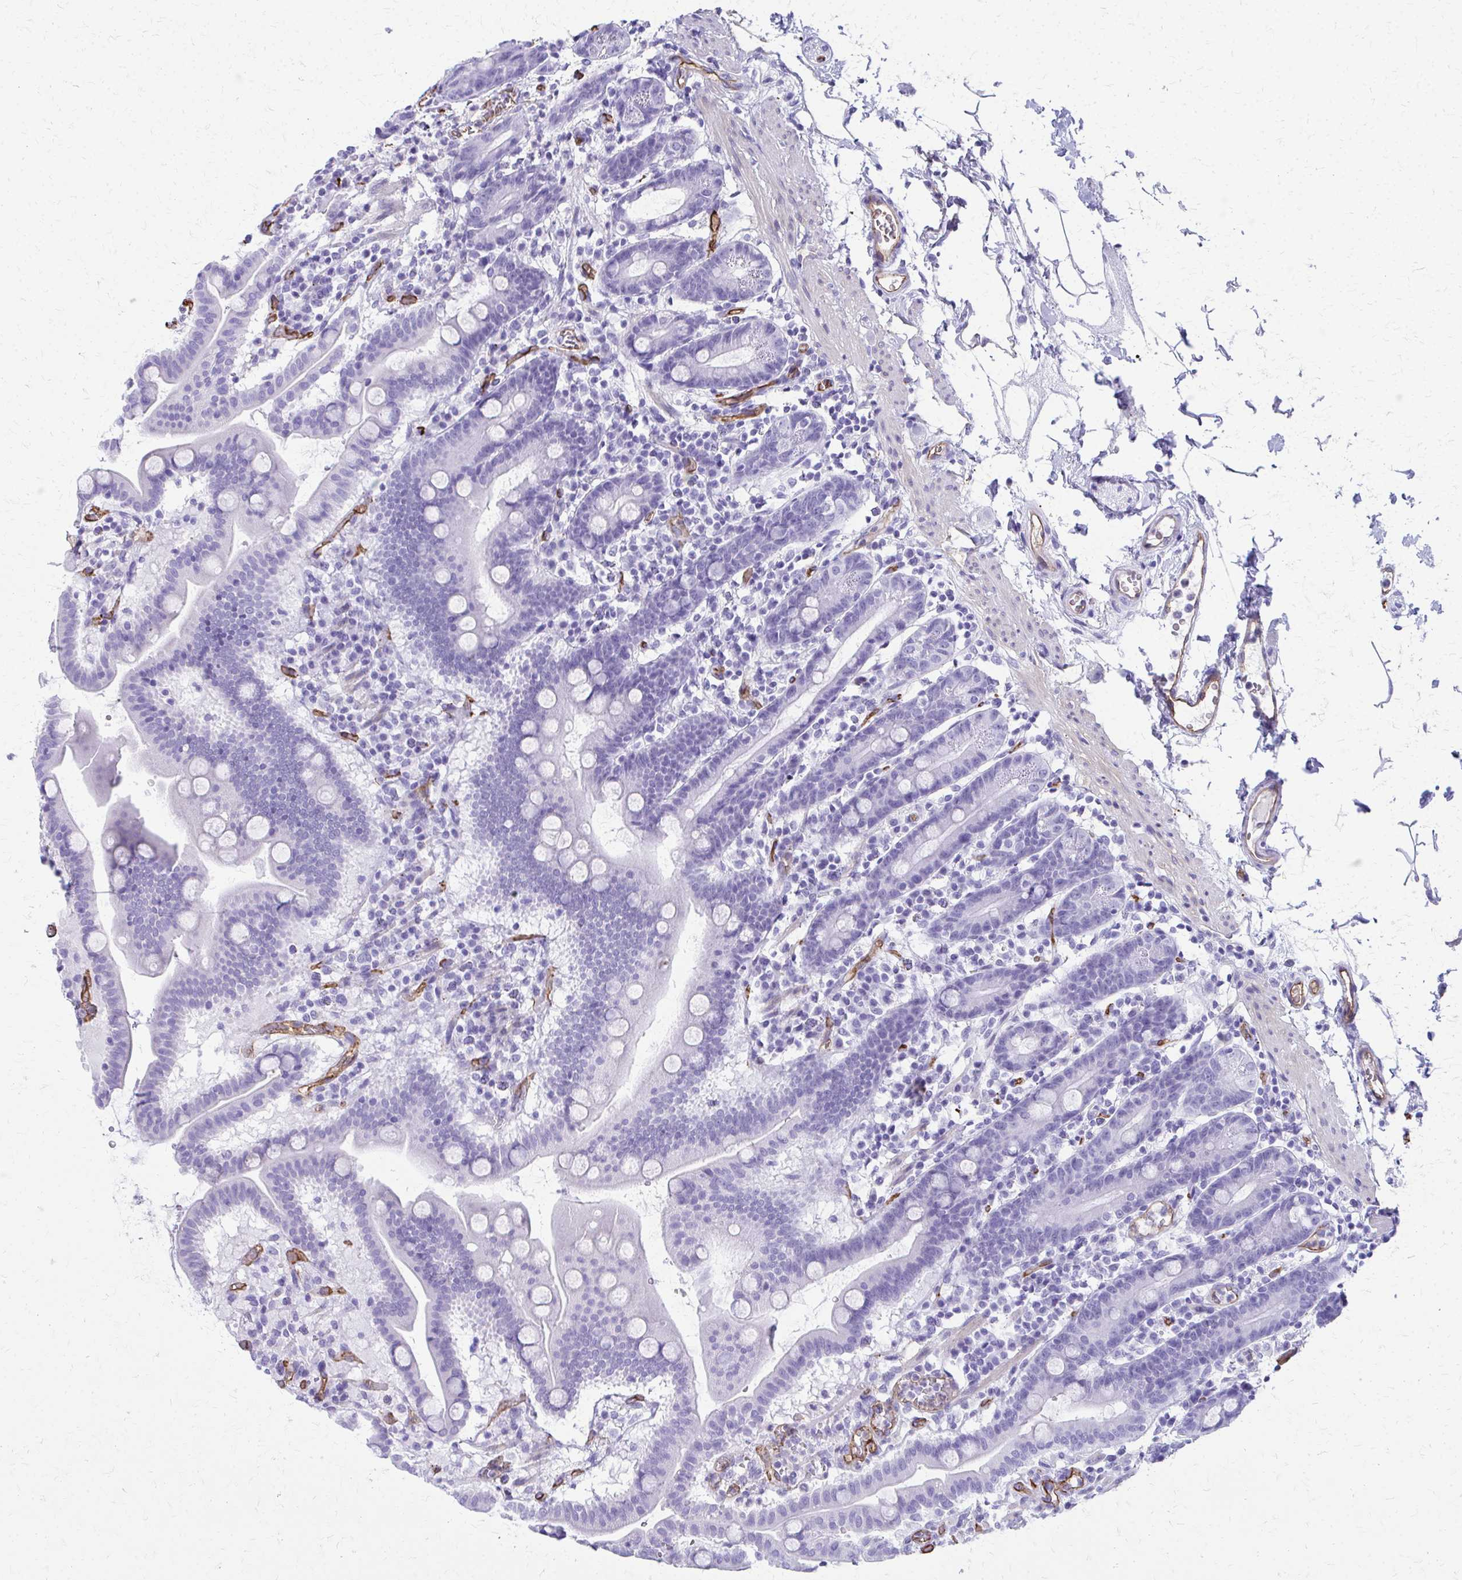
{"staining": {"intensity": "negative", "quantity": "none", "location": "none"}, "tissue": "duodenum", "cell_type": "Glandular cells", "image_type": "normal", "snomed": [{"axis": "morphology", "description": "Normal tissue, NOS"}, {"axis": "topography", "description": "Pancreas"}, {"axis": "topography", "description": "Duodenum"}], "caption": "Glandular cells are negative for protein expression in normal human duodenum. The staining is performed using DAB brown chromogen with nuclei counter-stained in using hematoxylin.", "gene": "TPSG1", "patient": {"sex": "male", "age": 59}}